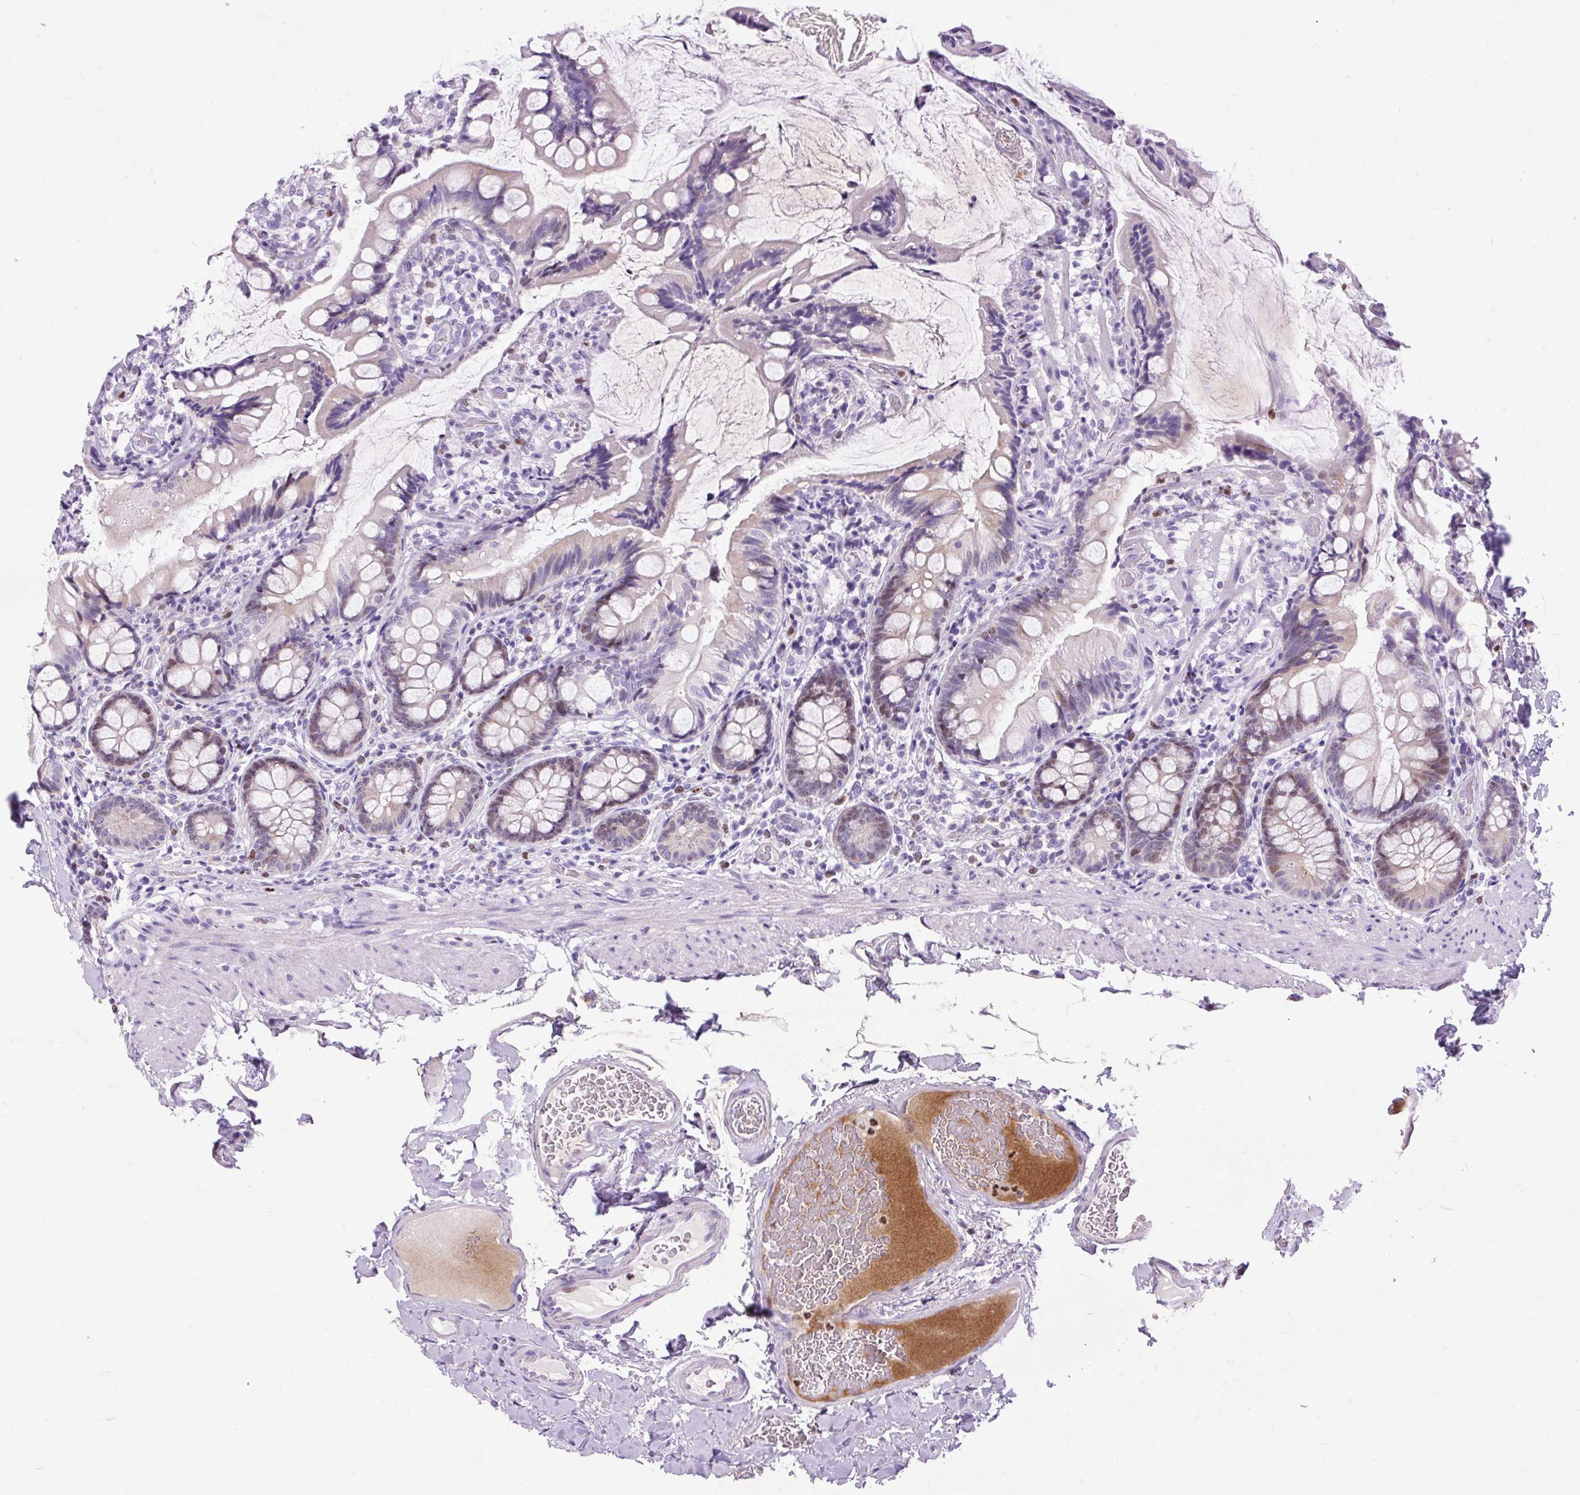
{"staining": {"intensity": "weak", "quantity": "25%-75%", "location": "cytoplasmic/membranous,nuclear"}, "tissue": "small intestine", "cell_type": "Glandular cells", "image_type": "normal", "snomed": [{"axis": "morphology", "description": "Normal tissue, NOS"}, {"axis": "topography", "description": "Small intestine"}], "caption": "Human small intestine stained with a protein marker reveals weak staining in glandular cells.", "gene": "SPC24", "patient": {"sex": "male", "age": 70}}